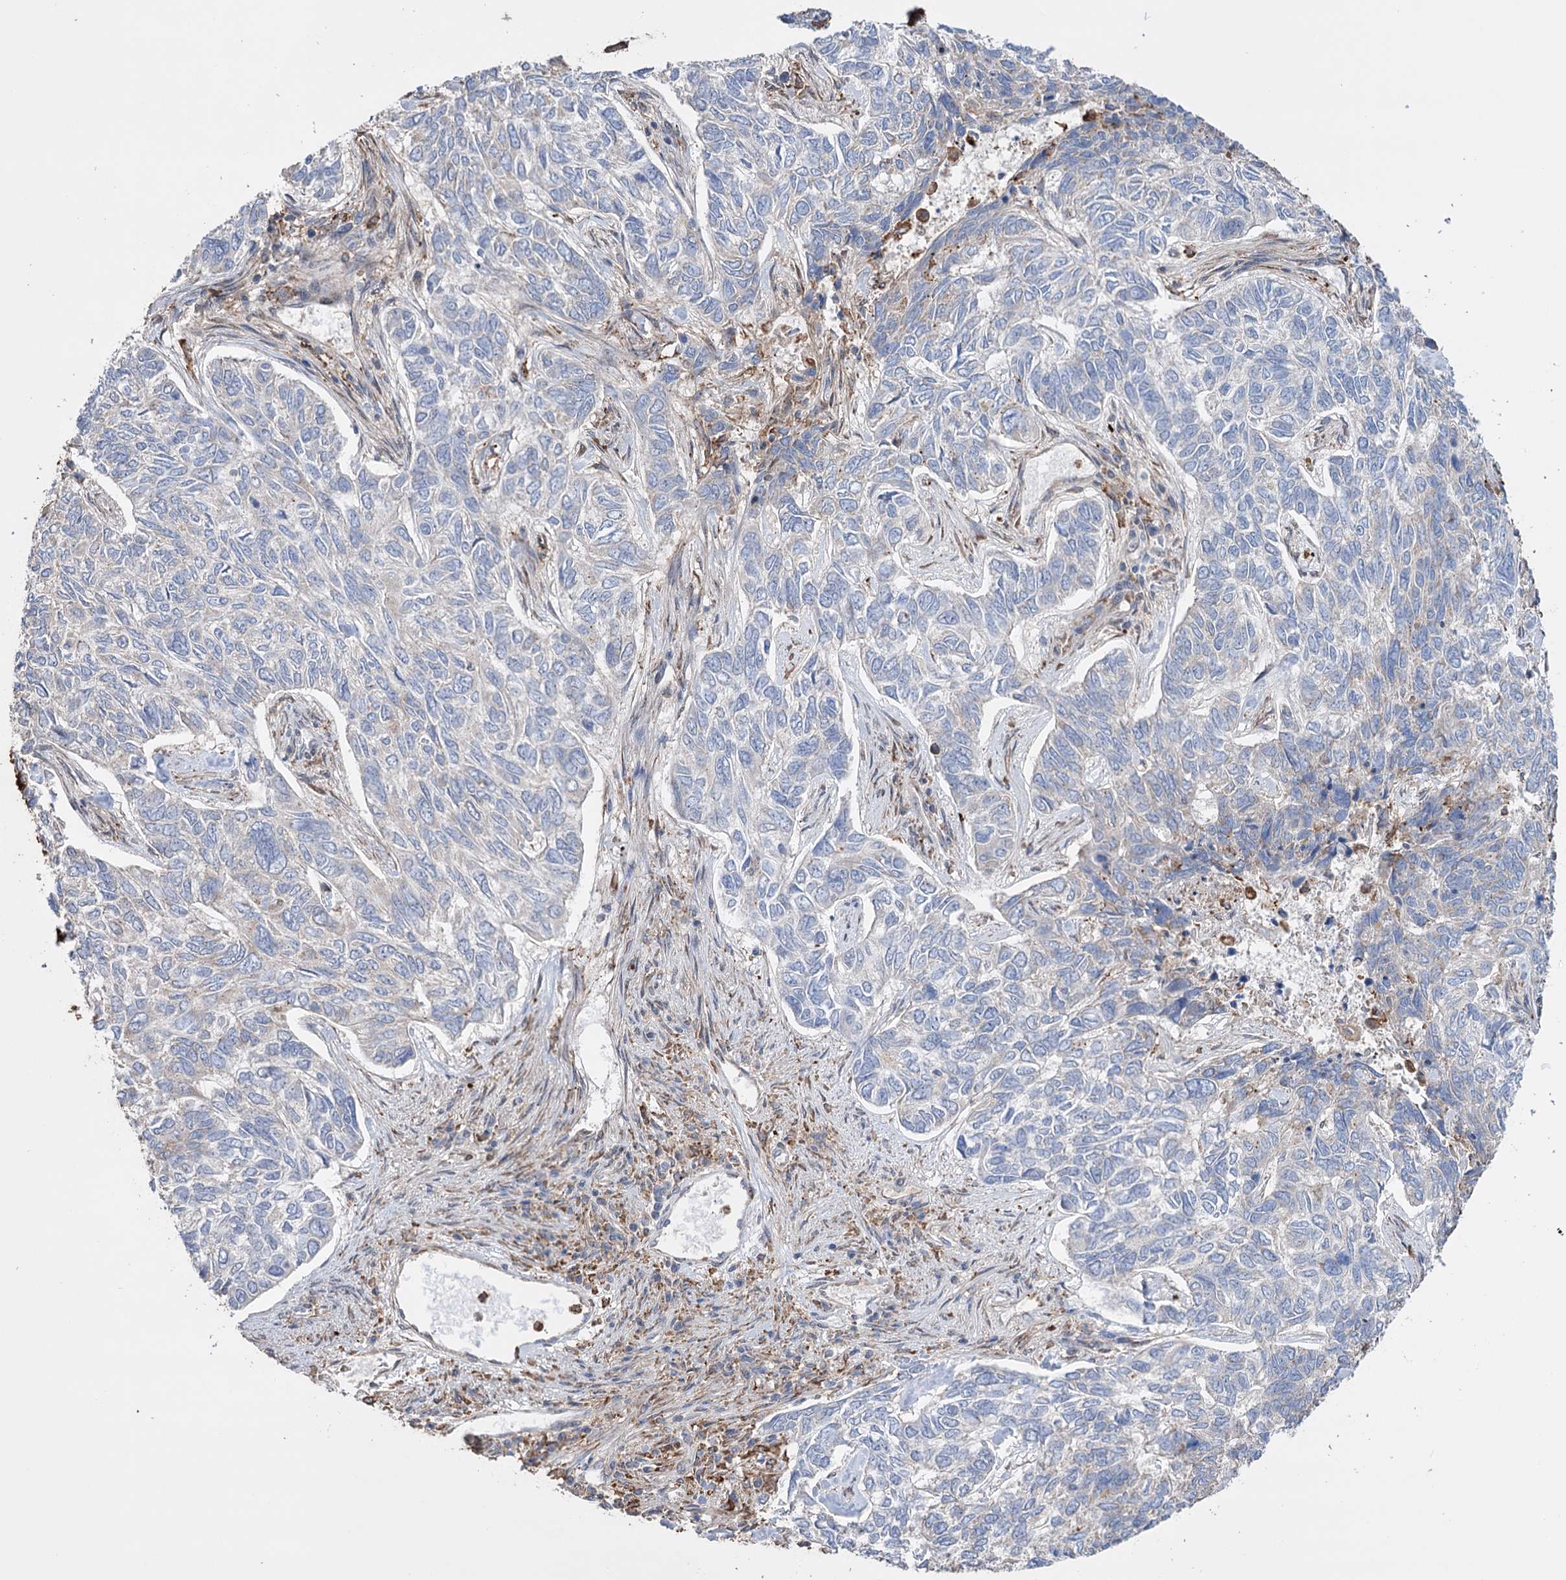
{"staining": {"intensity": "negative", "quantity": "none", "location": "none"}, "tissue": "skin cancer", "cell_type": "Tumor cells", "image_type": "cancer", "snomed": [{"axis": "morphology", "description": "Basal cell carcinoma"}, {"axis": "topography", "description": "Skin"}], "caption": "Photomicrograph shows no significant protein positivity in tumor cells of skin cancer (basal cell carcinoma). (DAB immunohistochemistry, high magnification).", "gene": "TRIM71", "patient": {"sex": "female", "age": 65}}